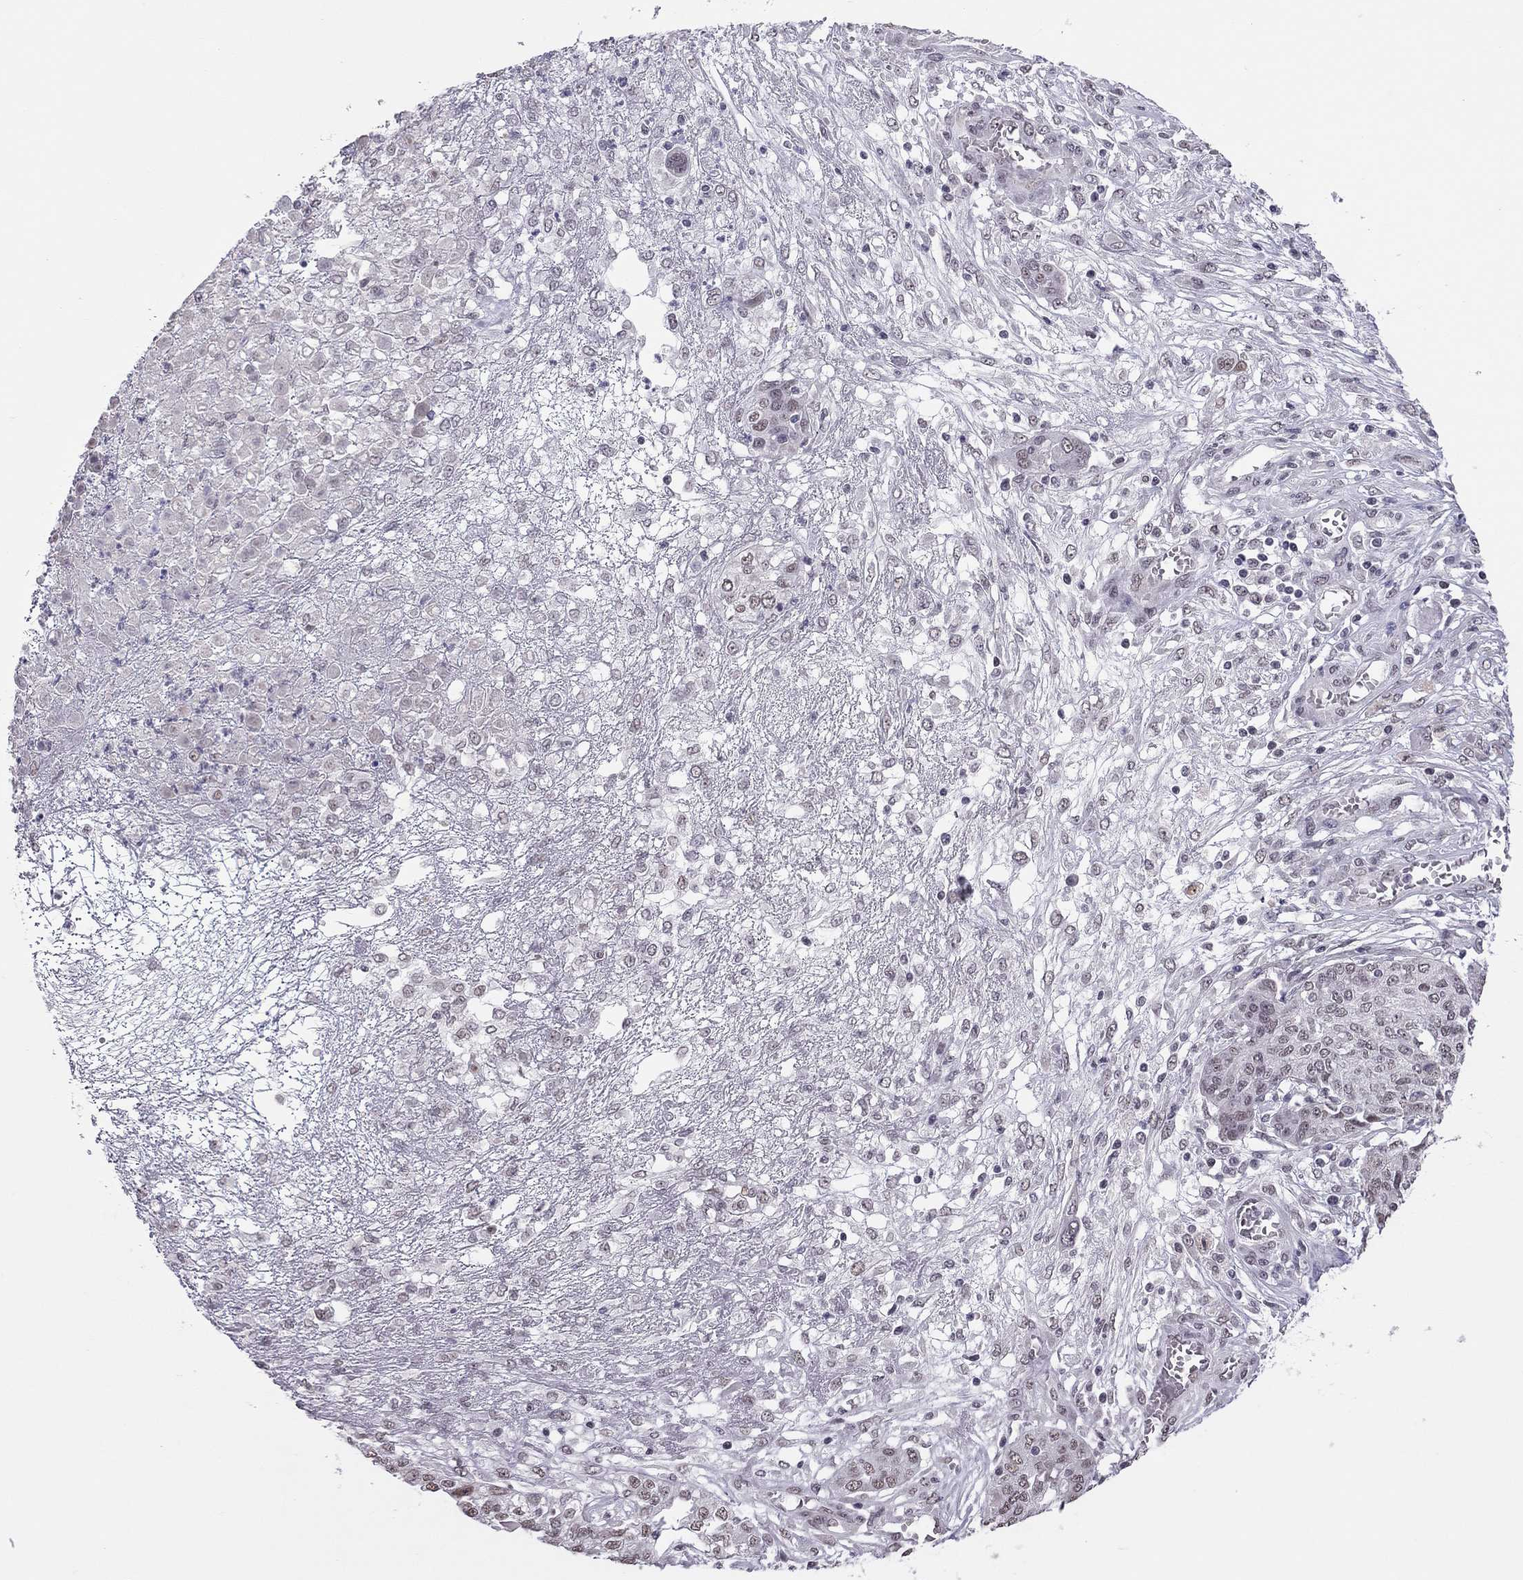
{"staining": {"intensity": "negative", "quantity": "none", "location": "none"}, "tissue": "ovarian cancer", "cell_type": "Tumor cells", "image_type": "cancer", "snomed": [{"axis": "morphology", "description": "Cystadenocarcinoma, serous, NOS"}, {"axis": "topography", "description": "Ovary"}], "caption": "There is no significant expression in tumor cells of ovarian serous cystadenocarcinoma. The staining was performed using DAB to visualize the protein expression in brown, while the nuclei were stained in blue with hematoxylin (Magnification: 20x).", "gene": "PPP1R3A", "patient": {"sex": "female", "age": 67}}